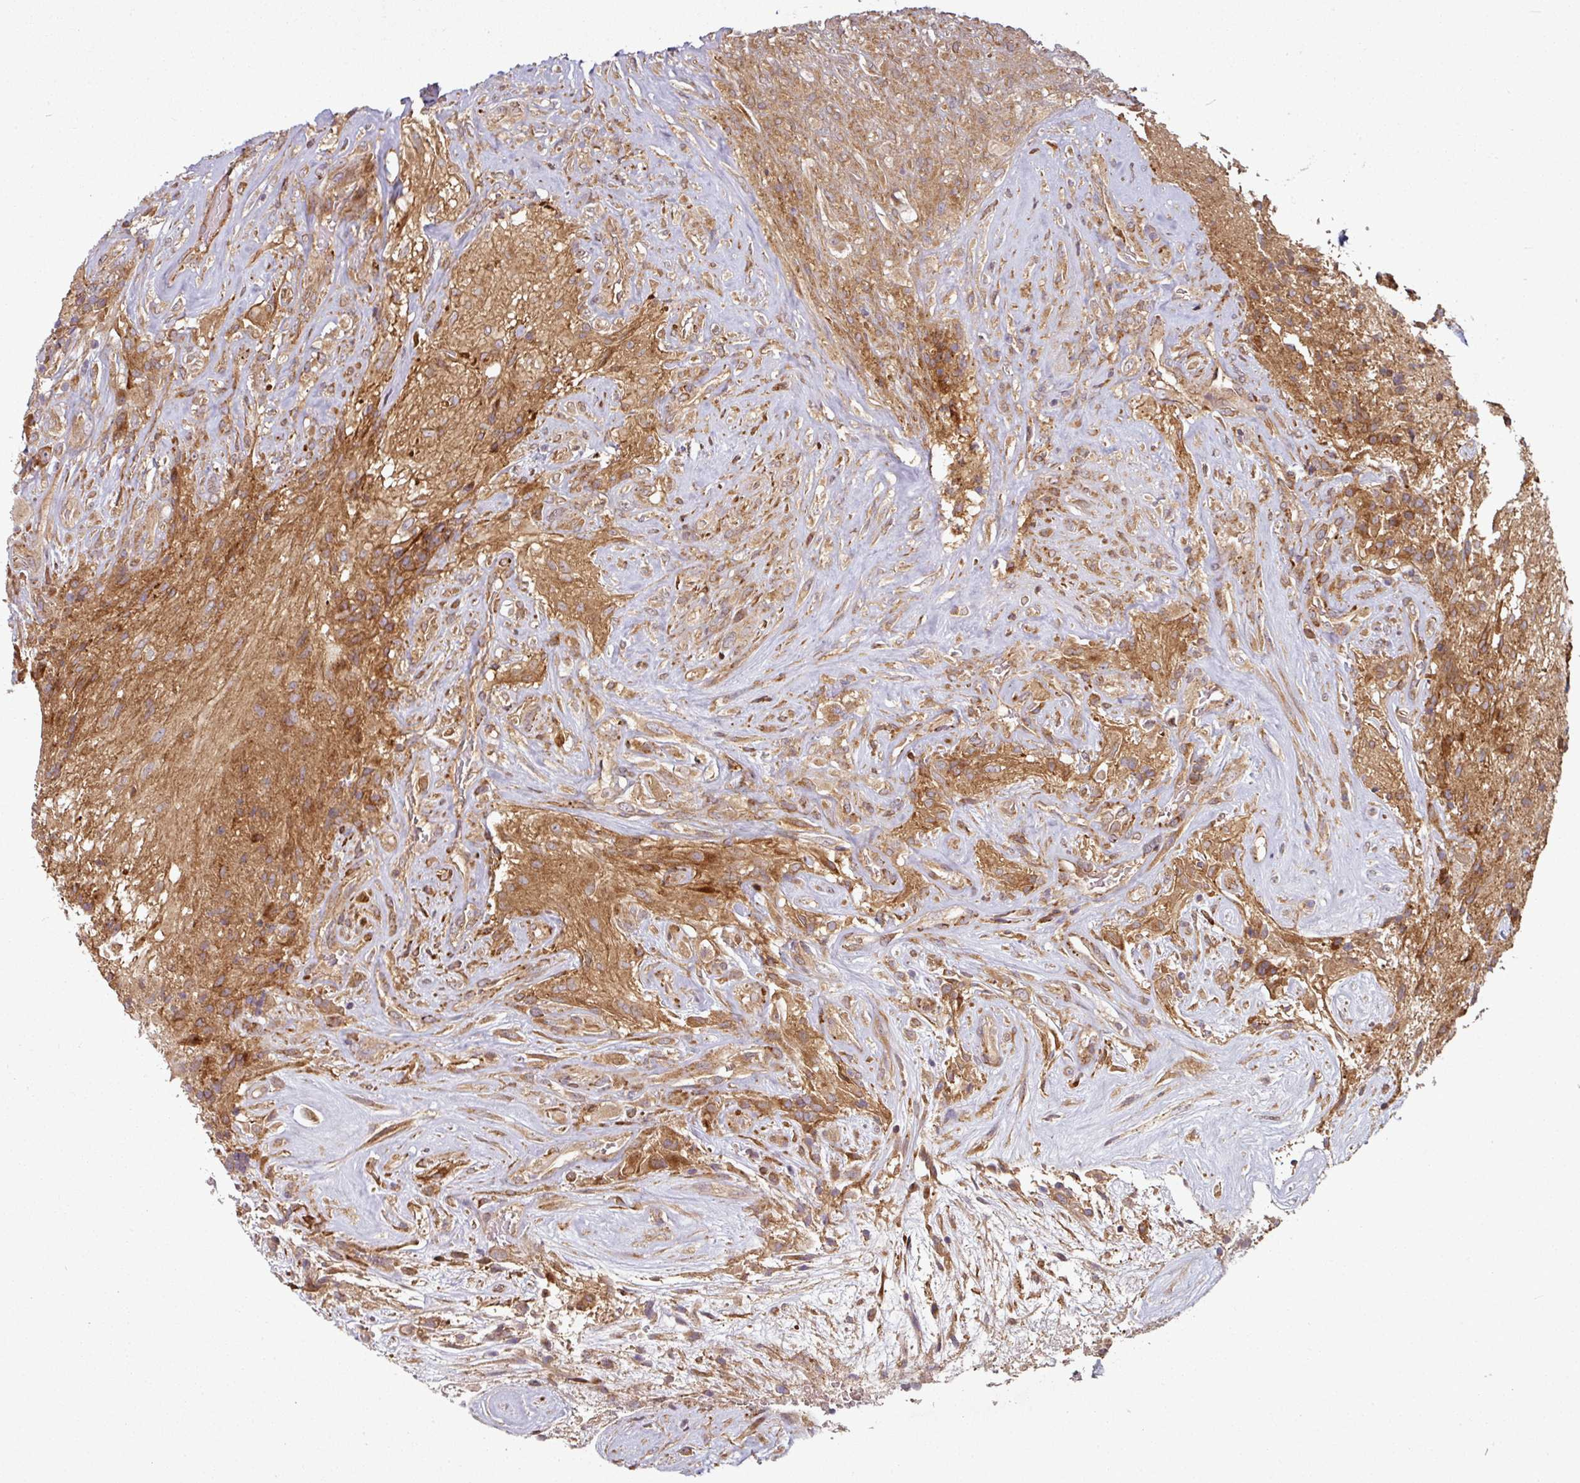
{"staining": {"intensity": "moderate", "quantity": ">75%", "location": "cytoplasmic/membranous"}, "tissue": "glioma", "cell_type": "Tumor cells", "image_type": "cancer", "snomed": [{"axis": "morphology", "description": "Glioma, malignant, High grade"}, {"axis": "topography", "description": "Brain"}], "caption": "Protein expression analysis of human glioma reveals moderate cytoplasmic/membranous expression in about >75% of tumor cells.", "gene": "RAB5A", "patient": {"sex": "male", "age": 56}}